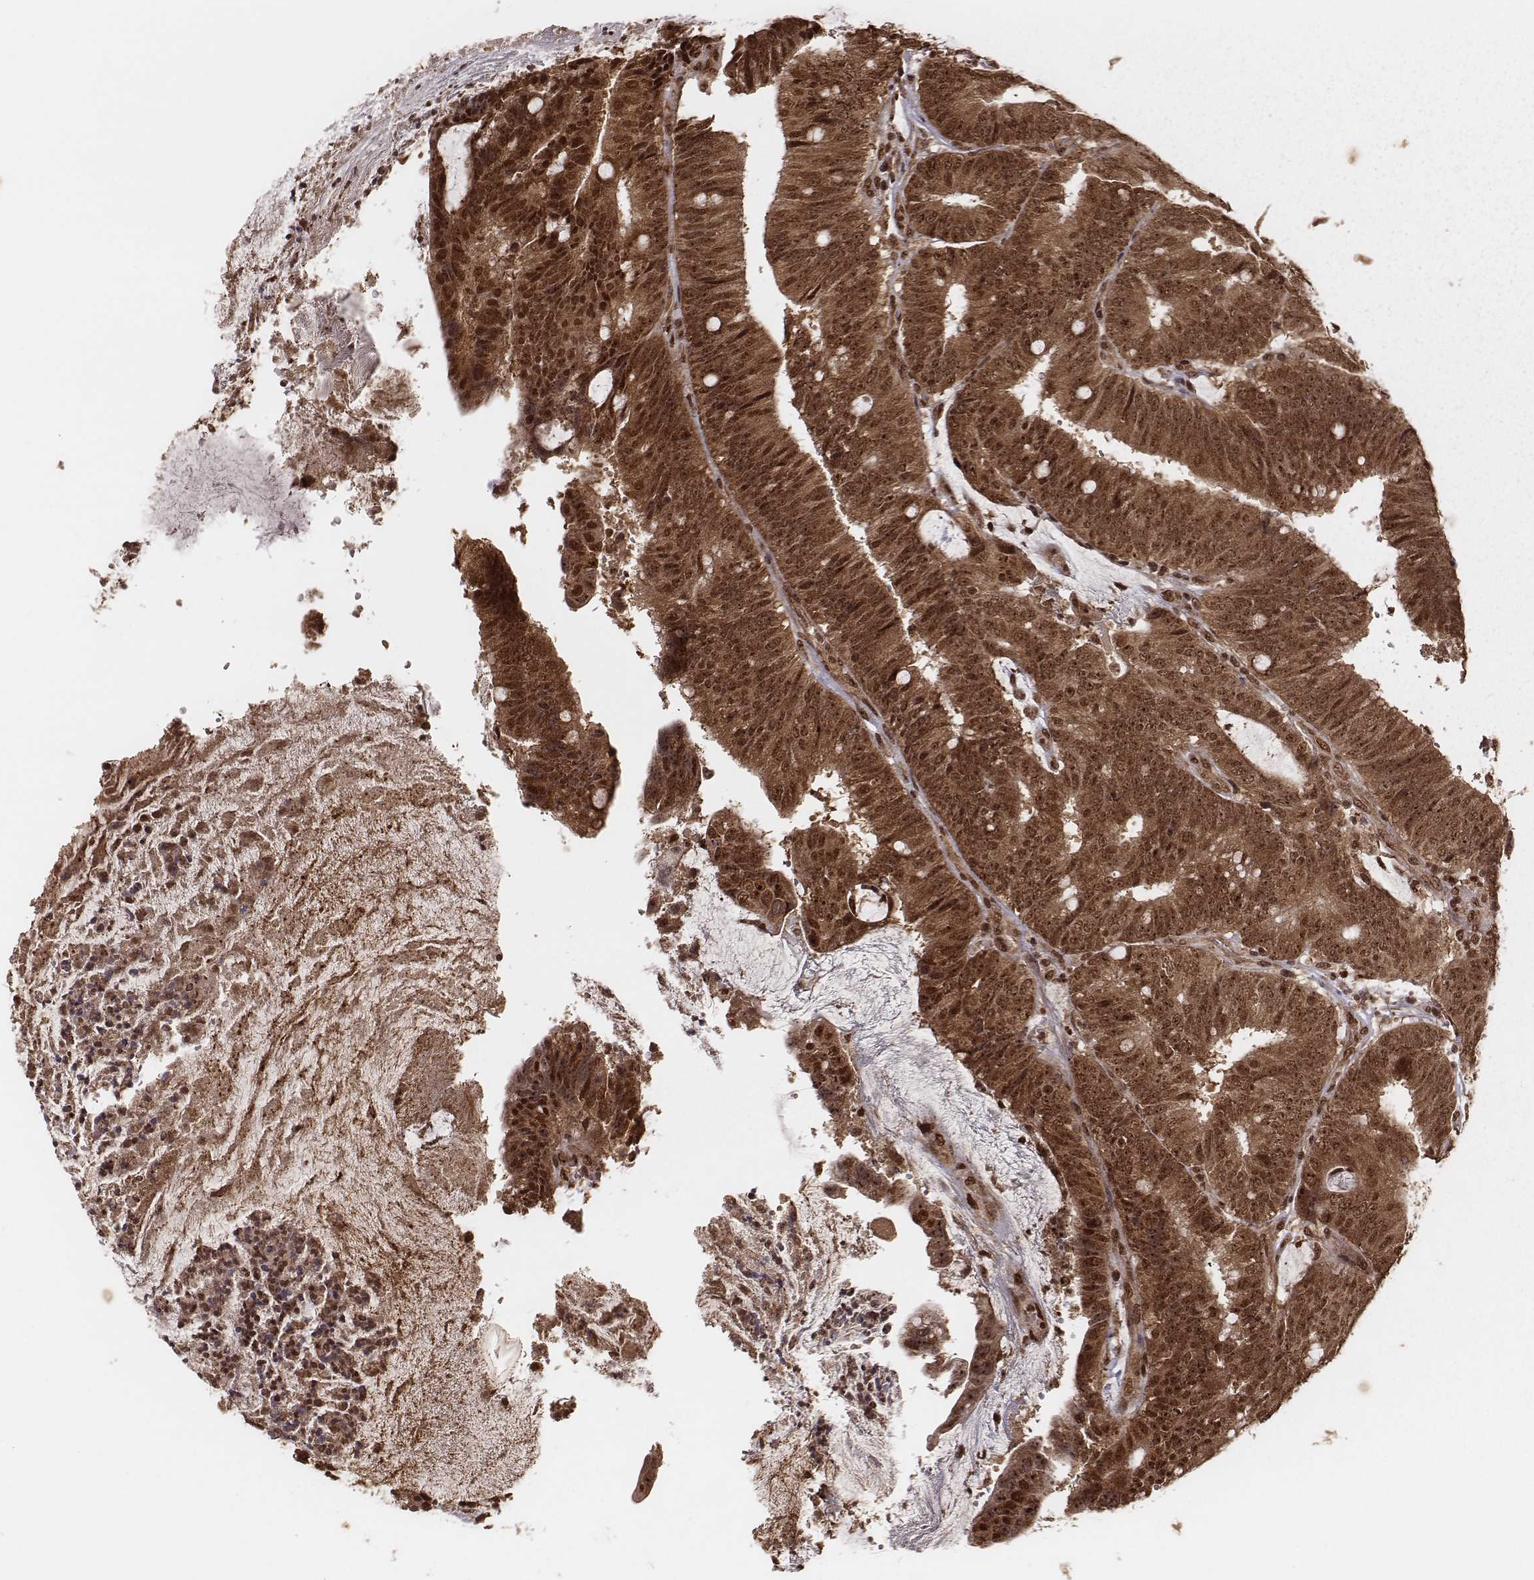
{"staining": {"intensity": "strong", "quantity": ">75%", "location": "cytoplasmic/membranous,nuclear"}, "tissue": "colorectal cancer", "cell_type": "Tumor cells", "image_type": "cancer", "snomed": [{"axis": "morphology", "description": "Adenocarcinoma, NOS"}, {"axis": "topography", "description": "Colon"}], "caption": "IHC micrograph of neoplastic tissue: human colorectal adenocarcinoma stained using immunohistochemistry exhibits high levels of strong protein expression localized specifically in the cytoplasmic/membranous and nuclear of tumor cells, appearing as a cytoplasmic/membranous and nuclear brown color.", "gene": "NFX1", "patient": {"sex": "female", "age": 43}}